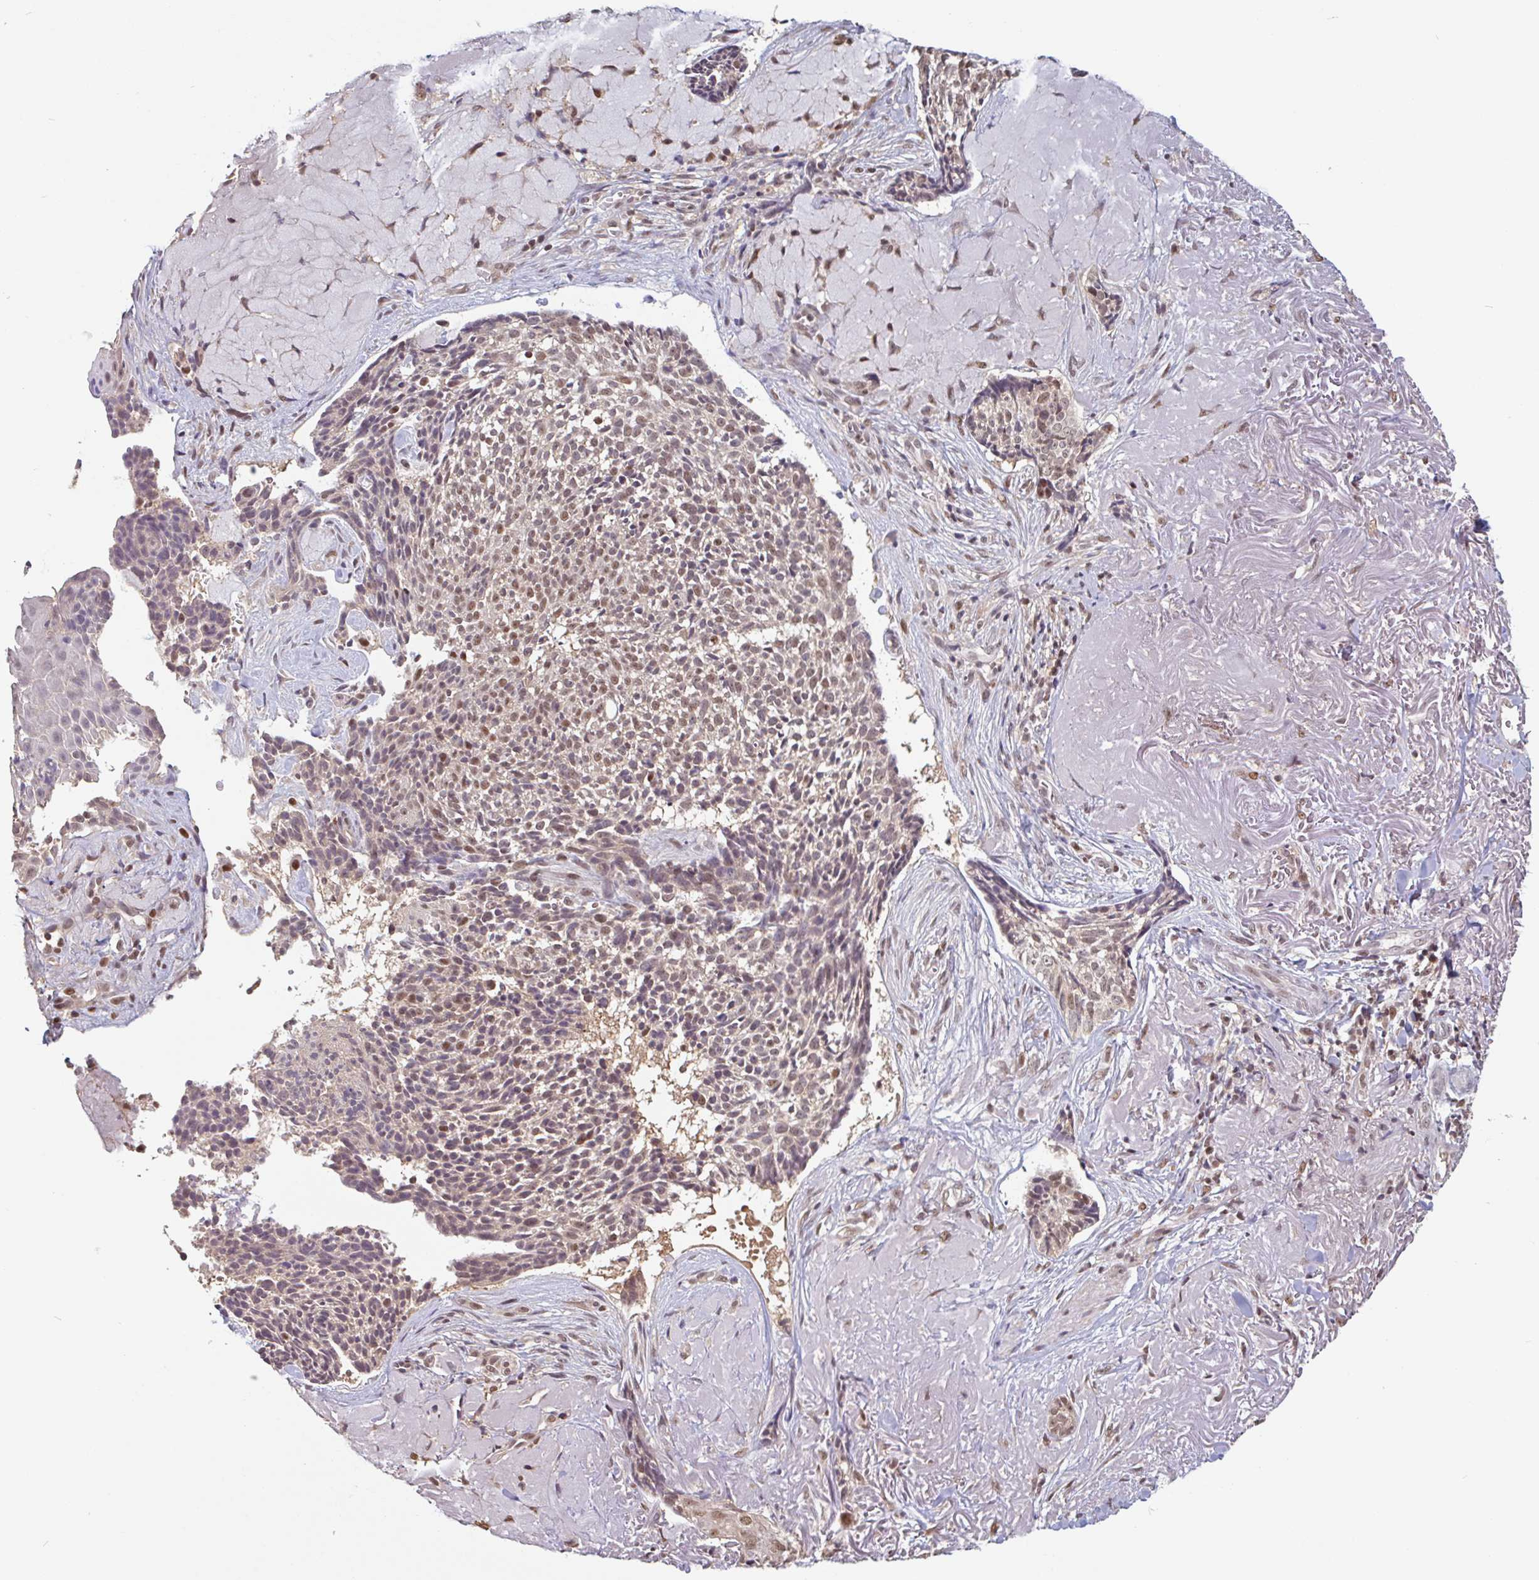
{"staining": {"intensity": "moderate", "quantity": ">75%", "location": "nuclear"}, "tissue": "skin cancer", "cell_type": "Tumor cells", "image_type": "cancer", "snomed": [{"axis": "morphology", "description": "Basal cell carcinoma"}, {"axis": "topography", "description": "Skin"}, {"axis": "topography", "description": "Skin of face"}], "caption": "Immunohistochemical staining of basal cell carcinoma (skin) shows medium levels of moderate nuclear protein positivity in about >75% of tumor cells.", "gene": "DR1", "patient": {"sex": "female", "age": 95}}